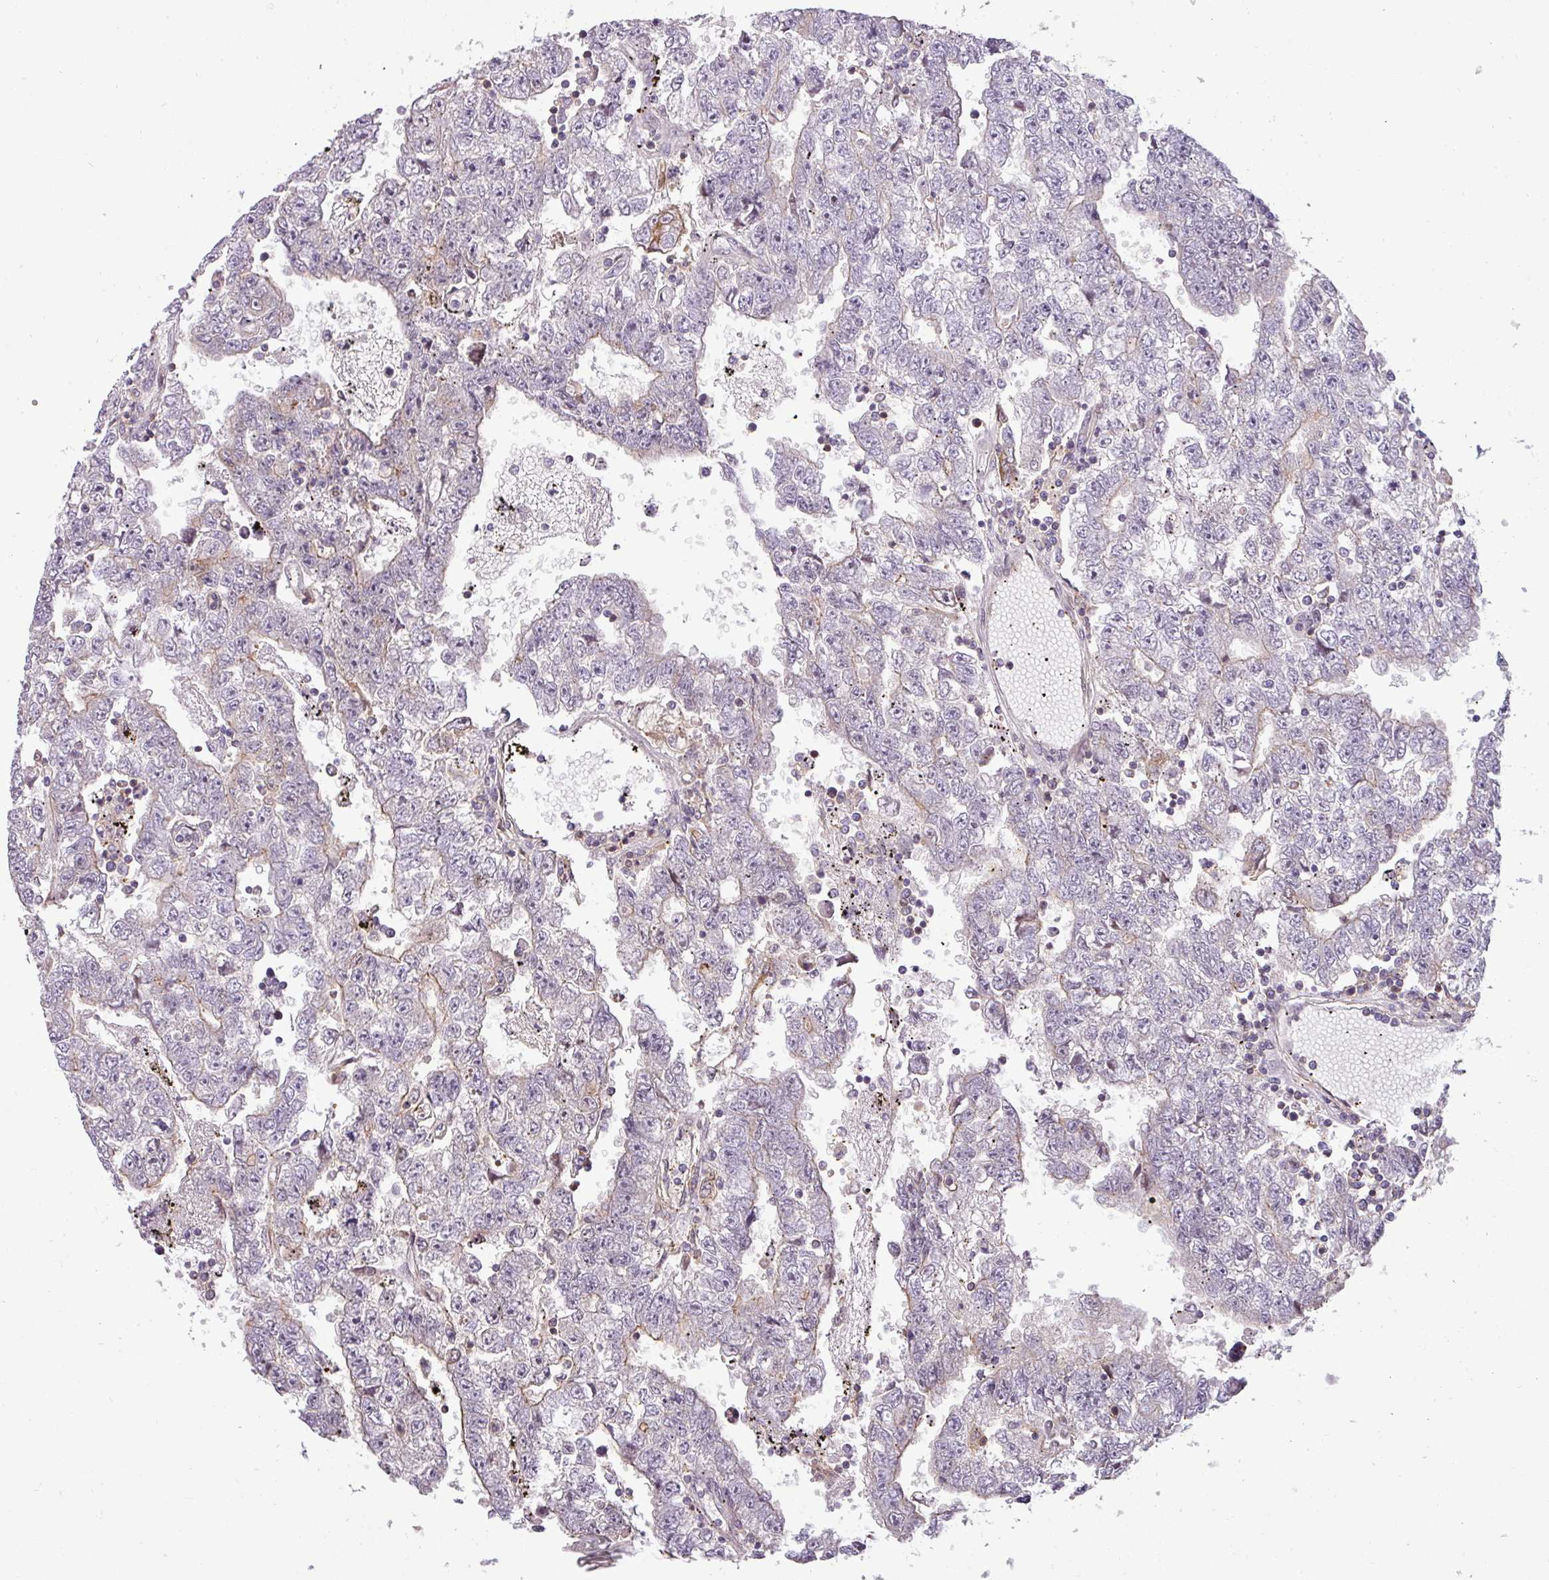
{"staining": {"intensity": "negative", "quantity": "none", "location": "none"}, "tissue": "testis cancer", "cell_type": "Tumor cells", "image_type": "cancer", "snomed": [{"axis": "morphology", "description": "Carcinoma, Embryonal, NOS"}, {"axis": "topography", "description": "Testis"}], "caption": "The micrograph shows no significant positivity in tumor cells of embryonal carcinoma (testis).", "gene": "ZNF835", "patient": {"sex": "male", "age": 25}}